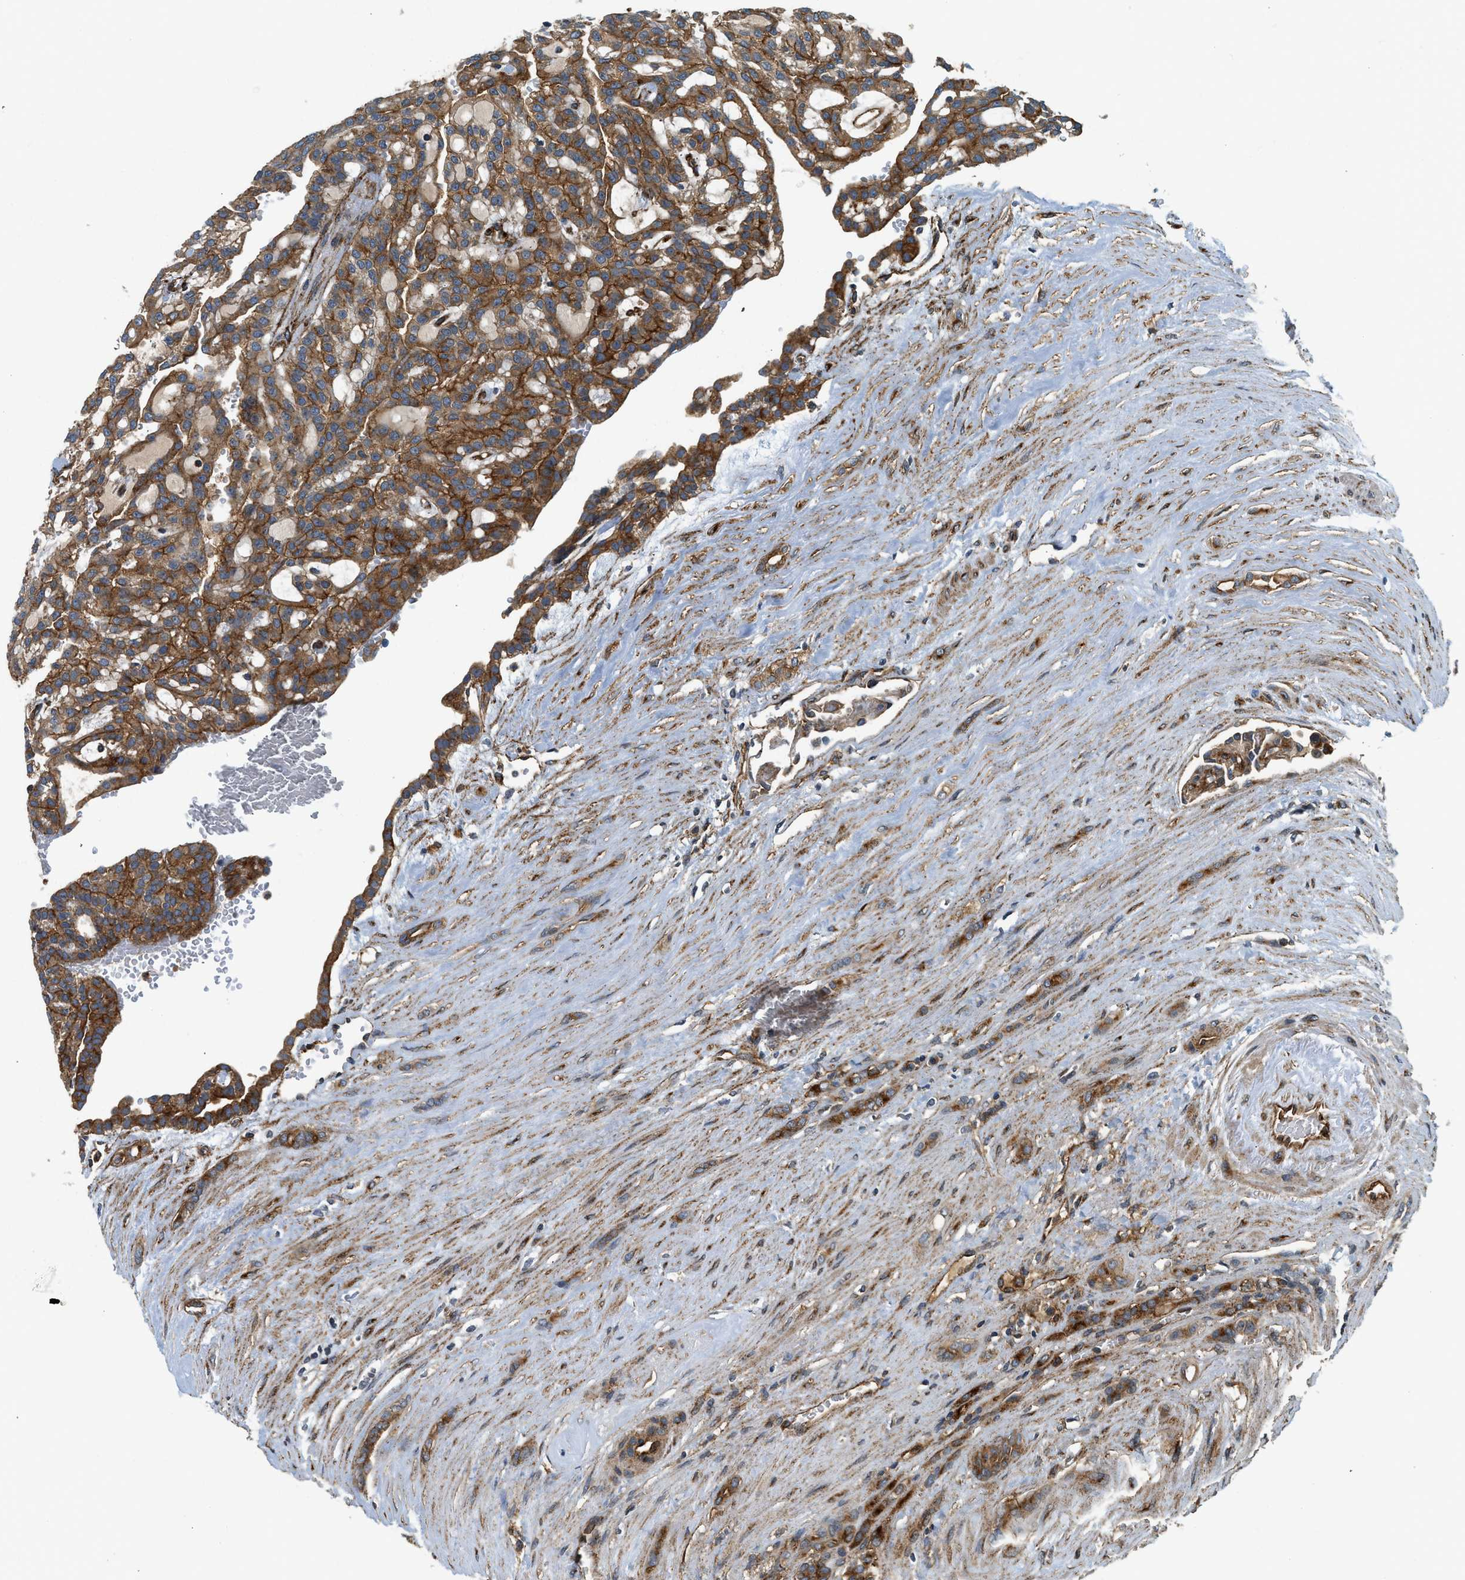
{"staining": {"intensity": "moderate", "quantity": ">75%", "location": "cytoplasmic/membranous"}, "tissue": "renal cancer", "cell_type": "Tumor cells", "image_type": "cancer", "snomed": [{"axis": "morphology", "description": "Adenocarcinoma, NOS"}, {"axis": "topography", "description": "Kidney"}], "caption": "Immunohistochemical staining of human renal adenocarcinoma shows medium levels of moderate cytoplasmic/membranous staining in approximately >75% of tumor cells. The protein of interest is shown in brown color, while the nuclei are stained blue.", "gene": "HIP1", "patient": {"sex": "male", "age": 63}}